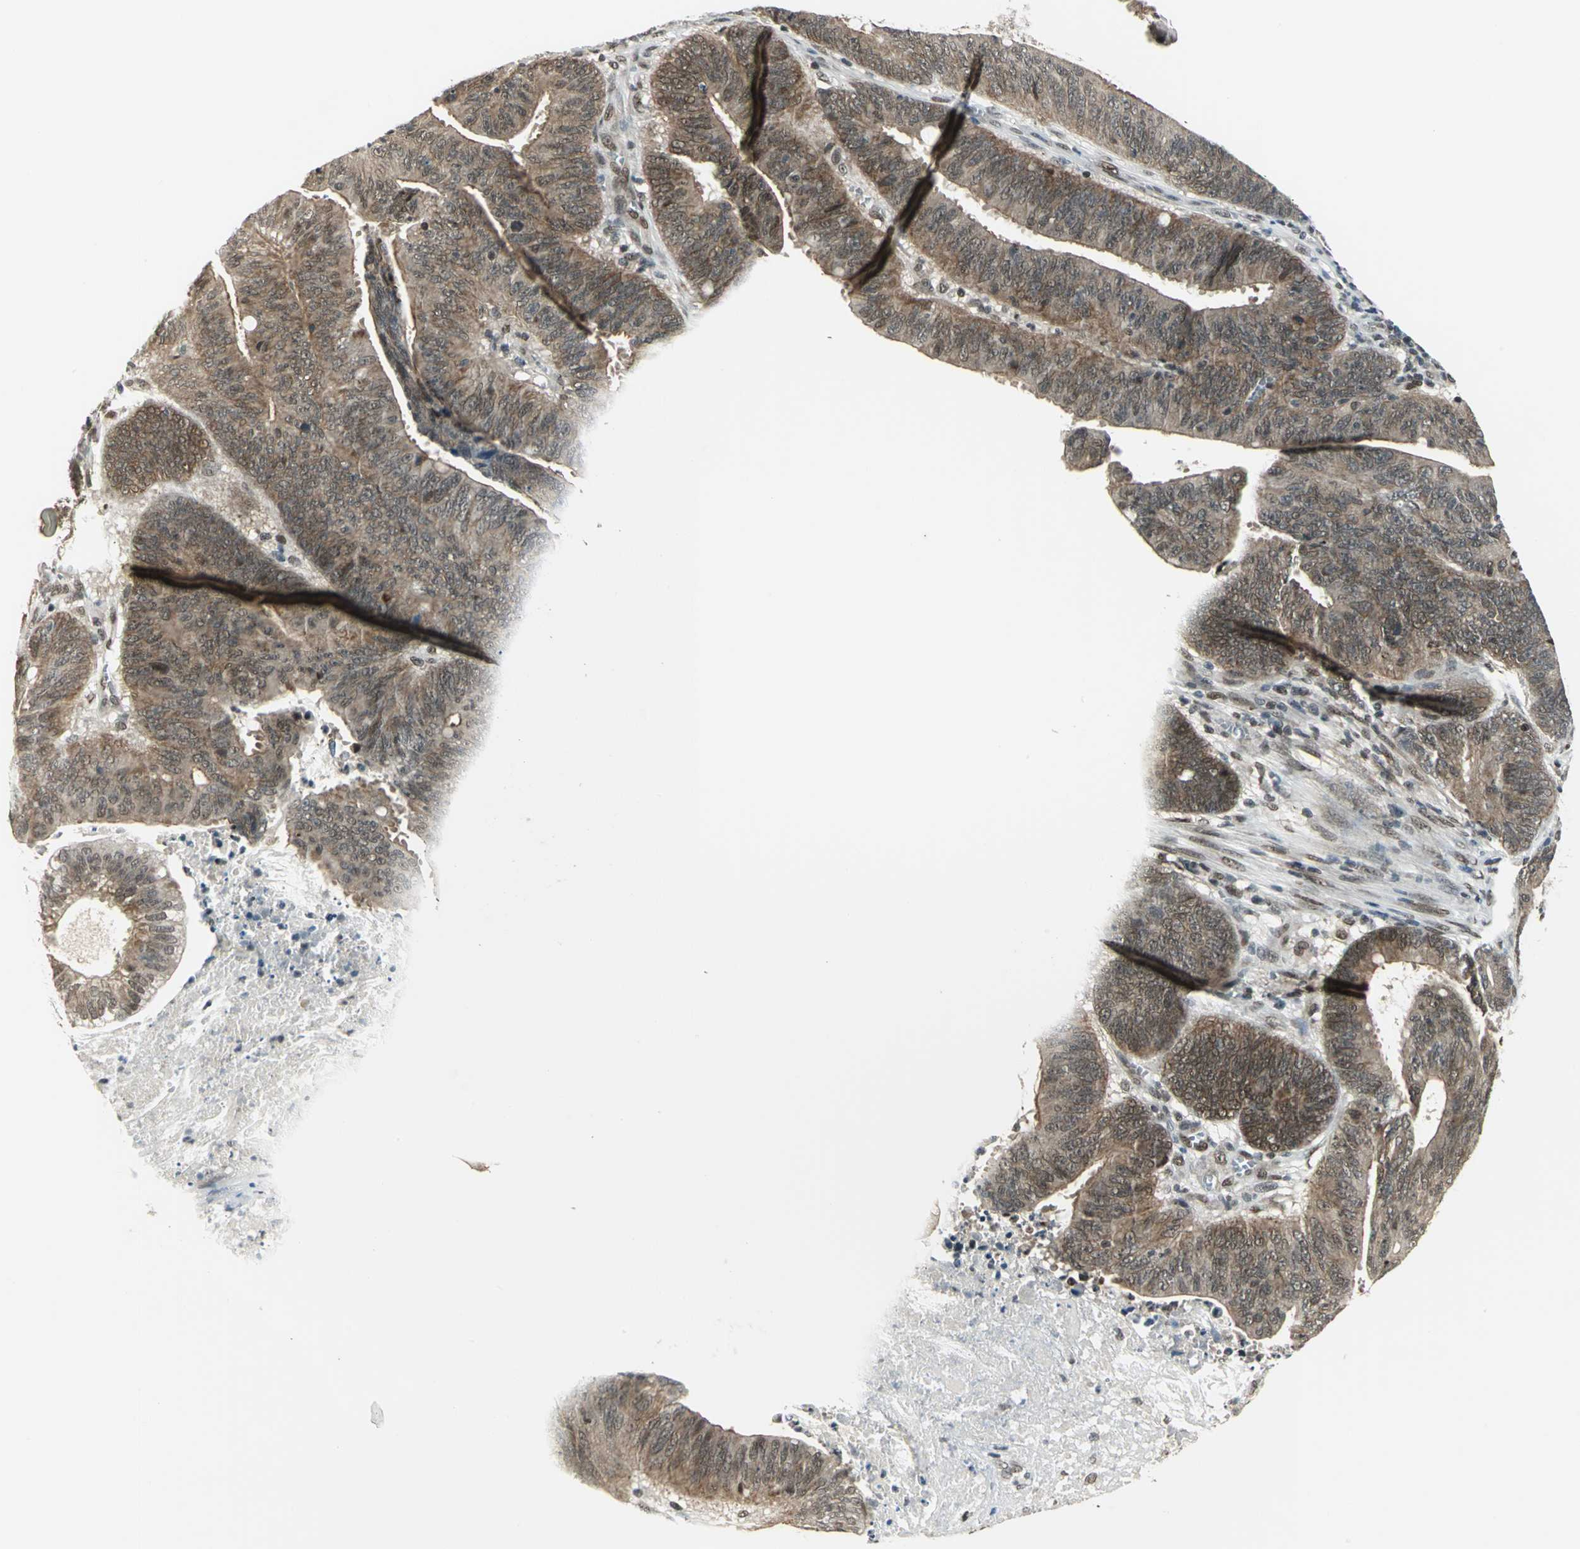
{"staining": {"intensity": "strong", "quantity": ">75%", "location": "cytoplasmic/membranous"}, "tissue": "colorectal cancer", "cell_type": "Tumor cells", "image_type": "cancer", "snomed": [{"axis": "morphology", "description": "Adenocarcinoma, NOS"}, {"axis": "topography", "description": "Colon"}], "caption": "Colorectal cancer tissue exhibits strong cytoplasmic/membranous positivity in approximately >75% of tumor cells, visualized by immunohistochemistry.", "gene": "RAD17", "patient": {"sex": "male", "age": 45}}